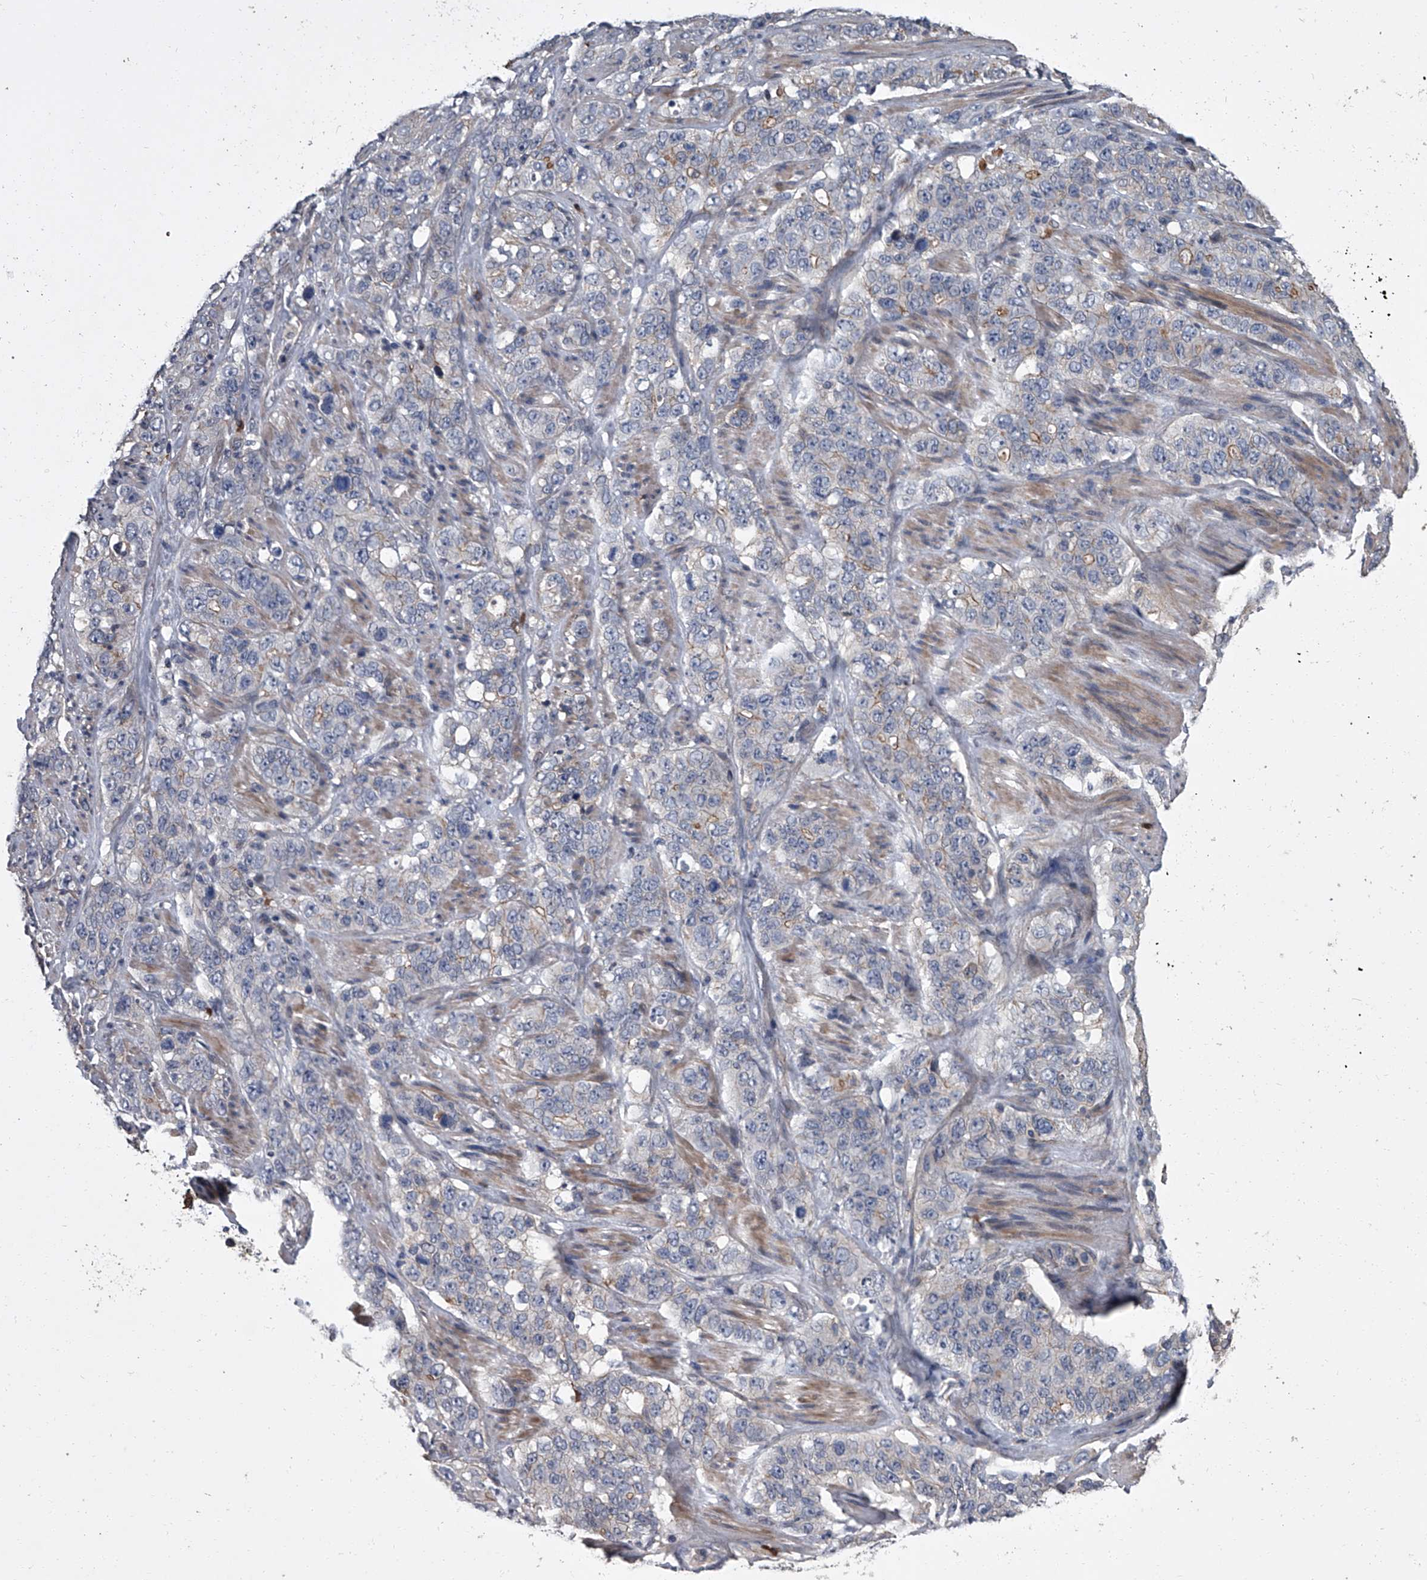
{"staining": {"intensity": "negative", "quantity": "none", "location": "none"}, "tissue": "stomach cancer", "cell_type": "Tumor cells", "image_type": "cancer", "snomed": [{"axis": "morphology", "description": "Adenocarcinoma, NOS"}, {"axis": "topography", "description": "Stomach"}], "caption": "Immunohistochemical staining of human stomach cancer displays no significant staining in tumor cells.", "gene": "SIRT4", "patient": {"sex": "male", "age": 48}}